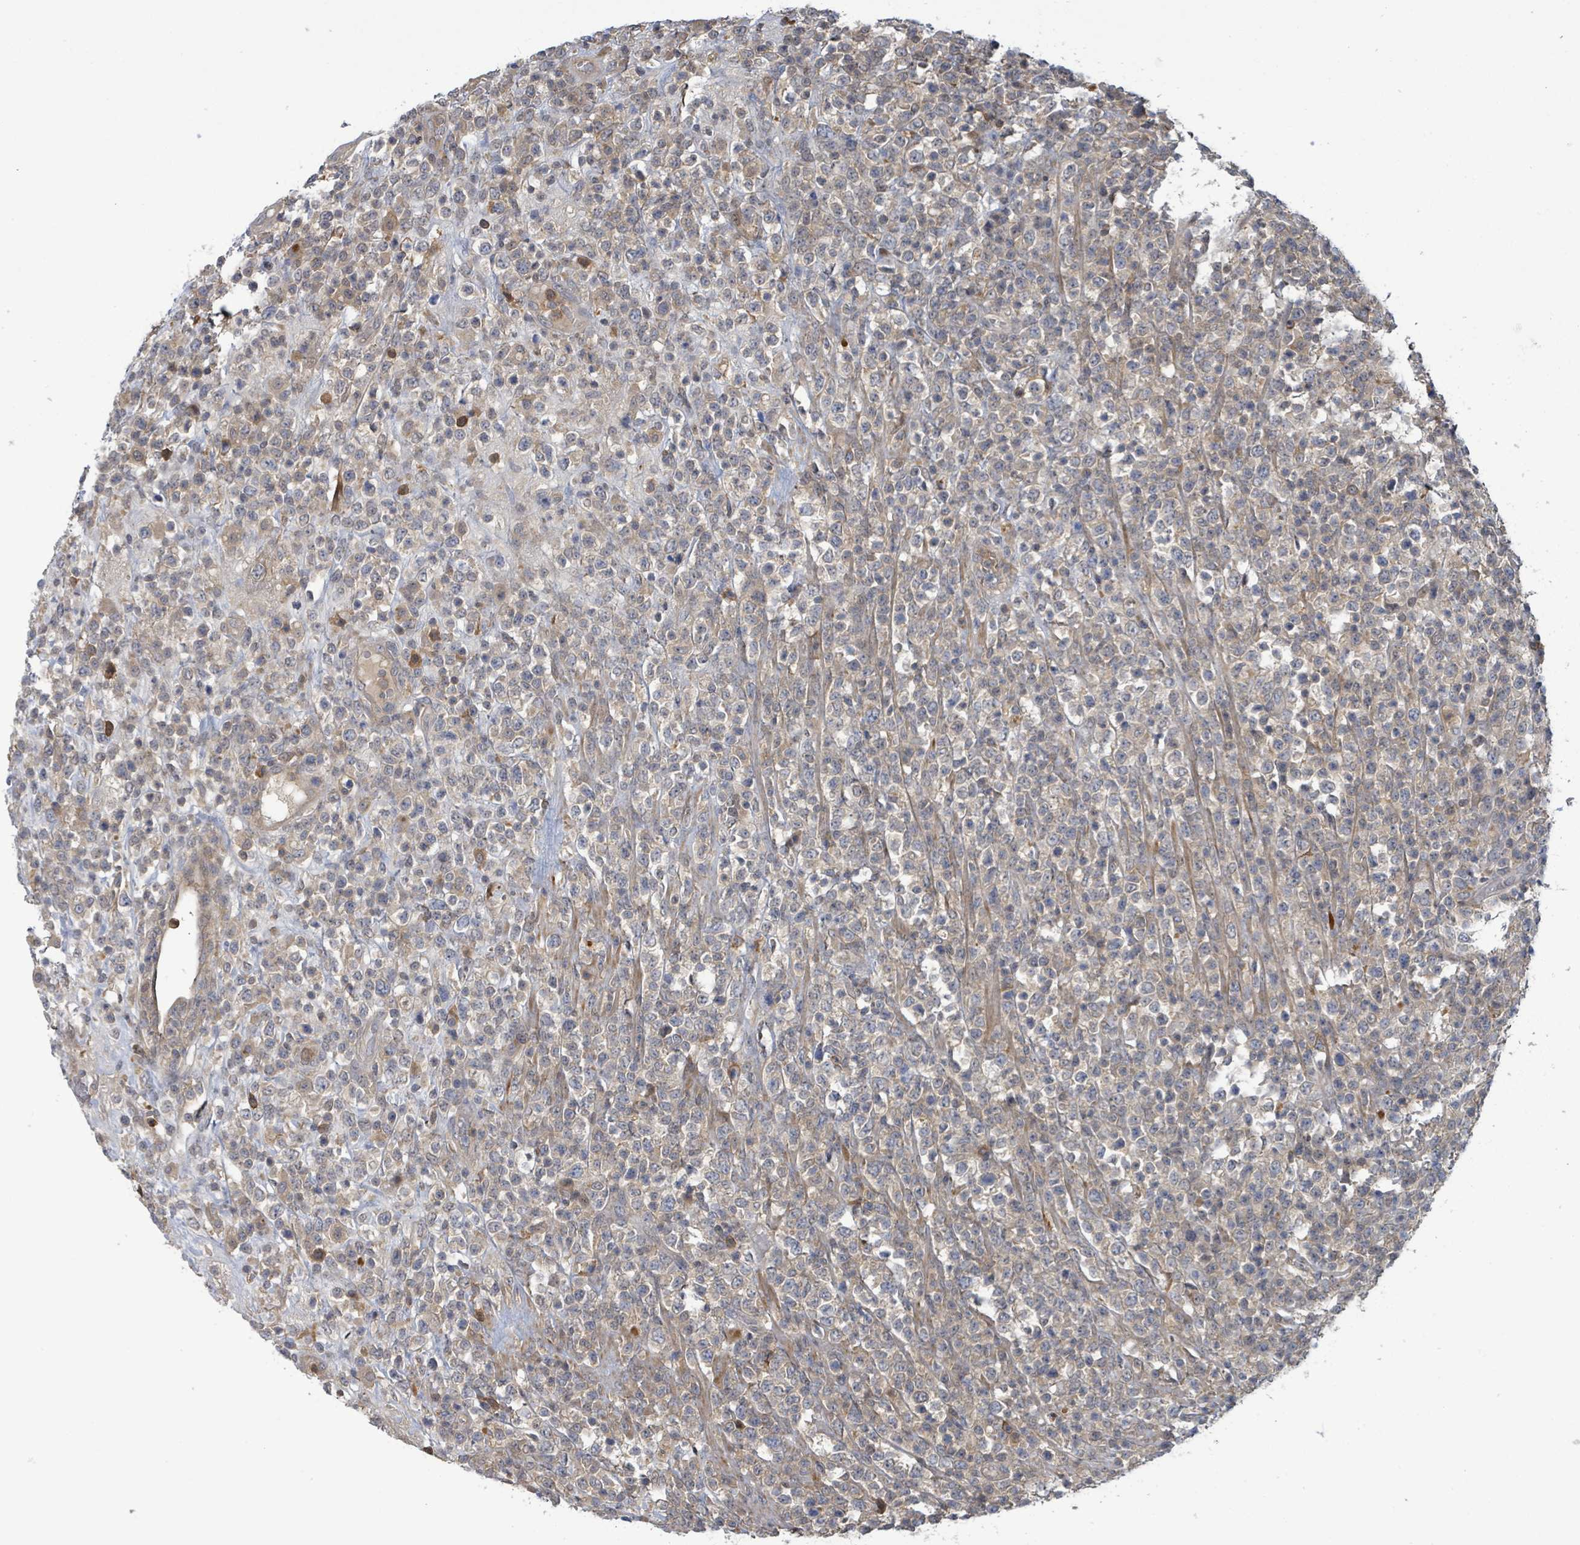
{"staining": {"intensity": "weak", "quantity": "25%-75%", "location": "cytoplasmic/membranous"}, "tissue": "lymphoma", "cell_type": "Tumor cells", "image_type": "cancer", "snomed": [{"axis": "morphology", "description": "Malignant lymphoma, non-Hodgkin's type, High grade"}, {"axis": "topography", "description": "Colon"}], "caption": "Tumor cells reveal low levels of weak cytoplasmic/membranous positivity in approximately 25%-75% of cells in human lymphoma.", "gene": "PGAM1", "patient": {"sex": "female", "age": 53}}